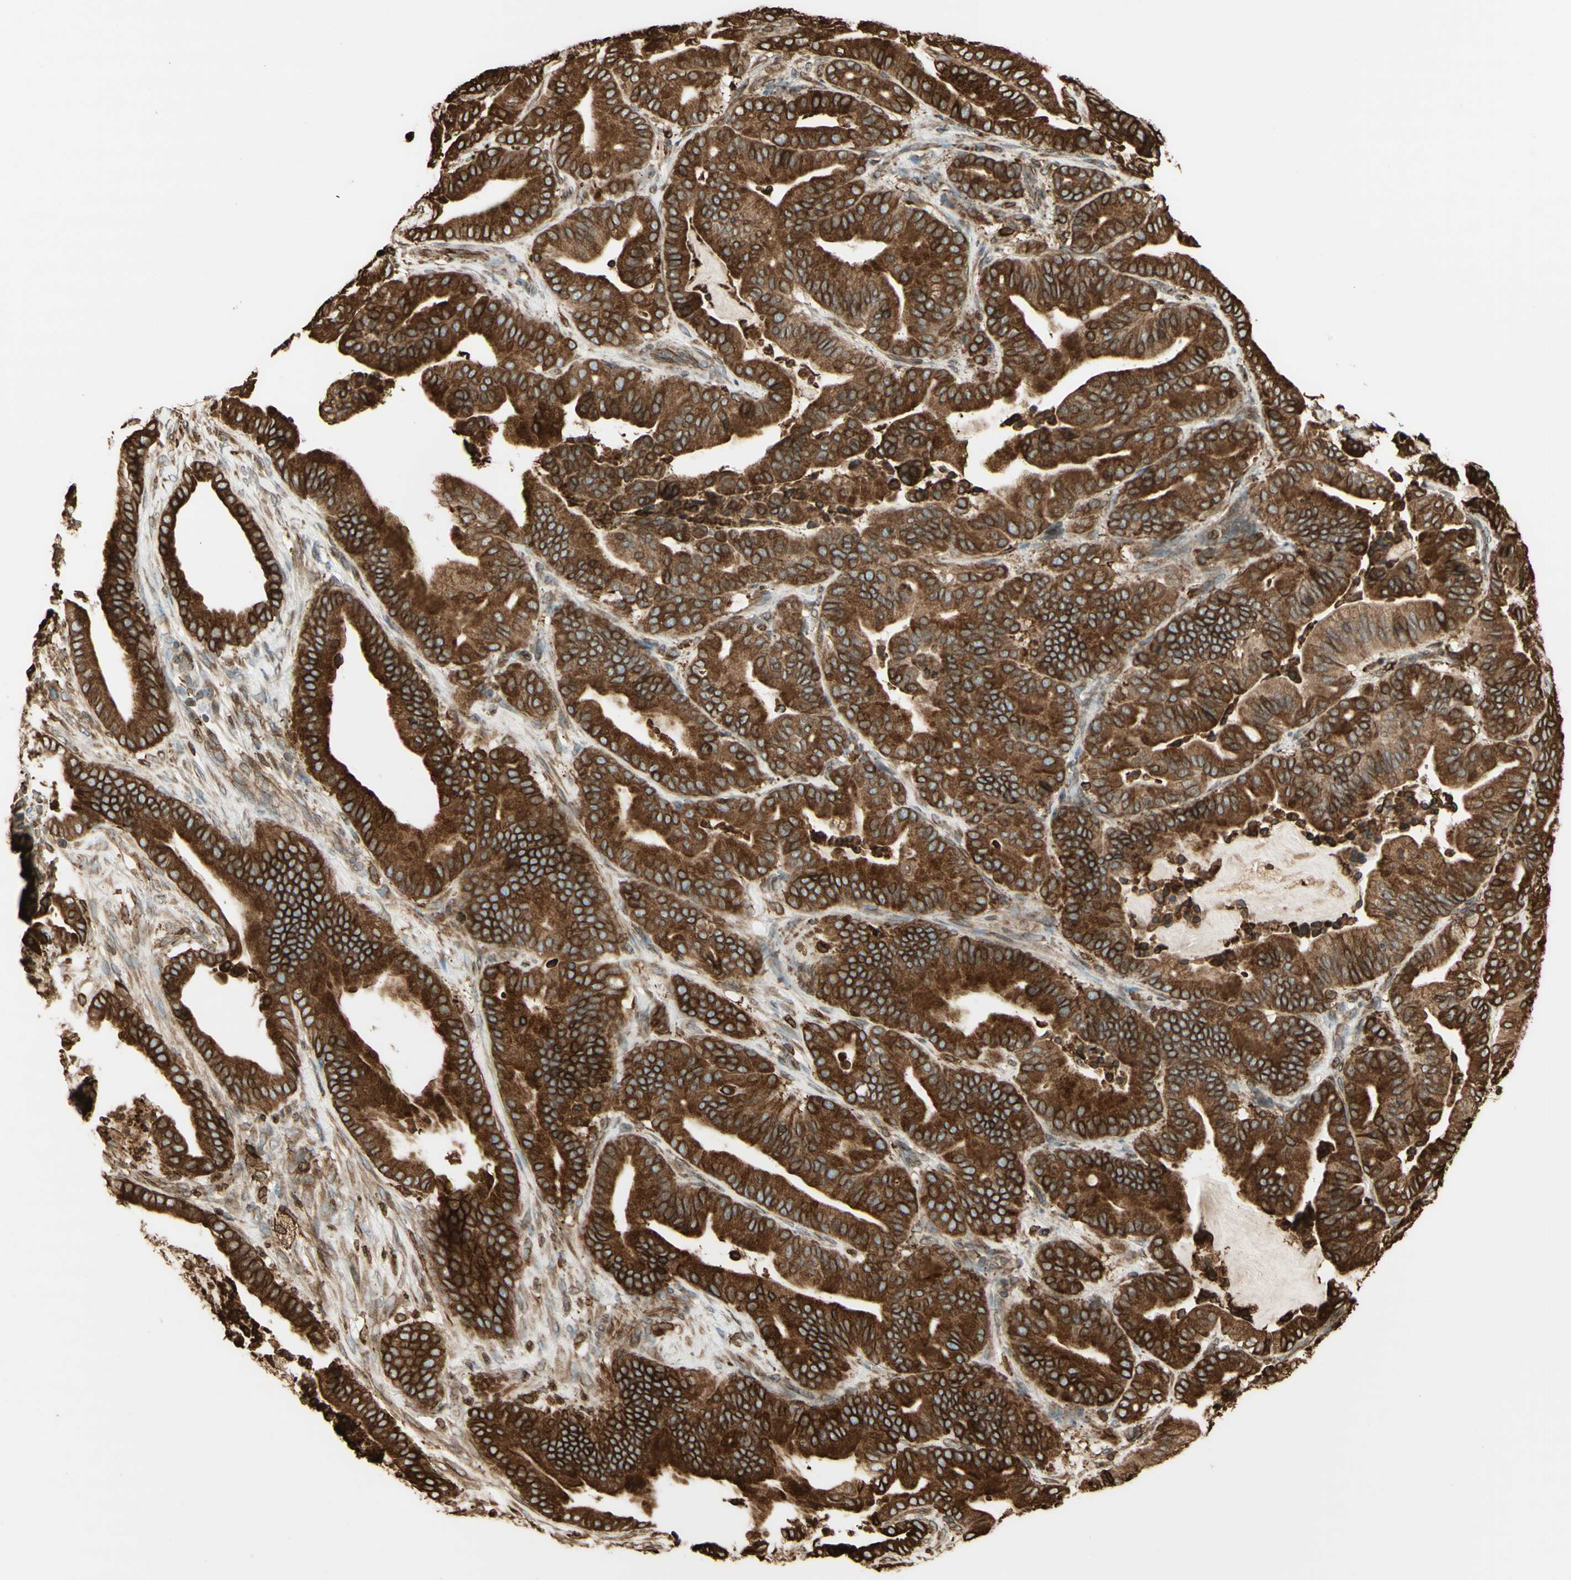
{"staining": {"intensity": "strong", "quantity": ">75%", "location": "cytoplasmic/membranous"}, "tissue": "pancreatic cancer", "cell_type": "Tumor cells", "image_type": "cancer", "snomed": [{"axis": "morphology", "description": "Adenocarcinoma, NOS"}, {"axis": "topography", "description": "Pancreas"}], "caption": "Immunohistochemical staining of adenocarcinoma (pancreatic) shows strong cytoplasmic/membranous protein staining in approximately >75% of tumor cells.", "gene": "CANX", "patient": {"sex": "male", "age": 63}}